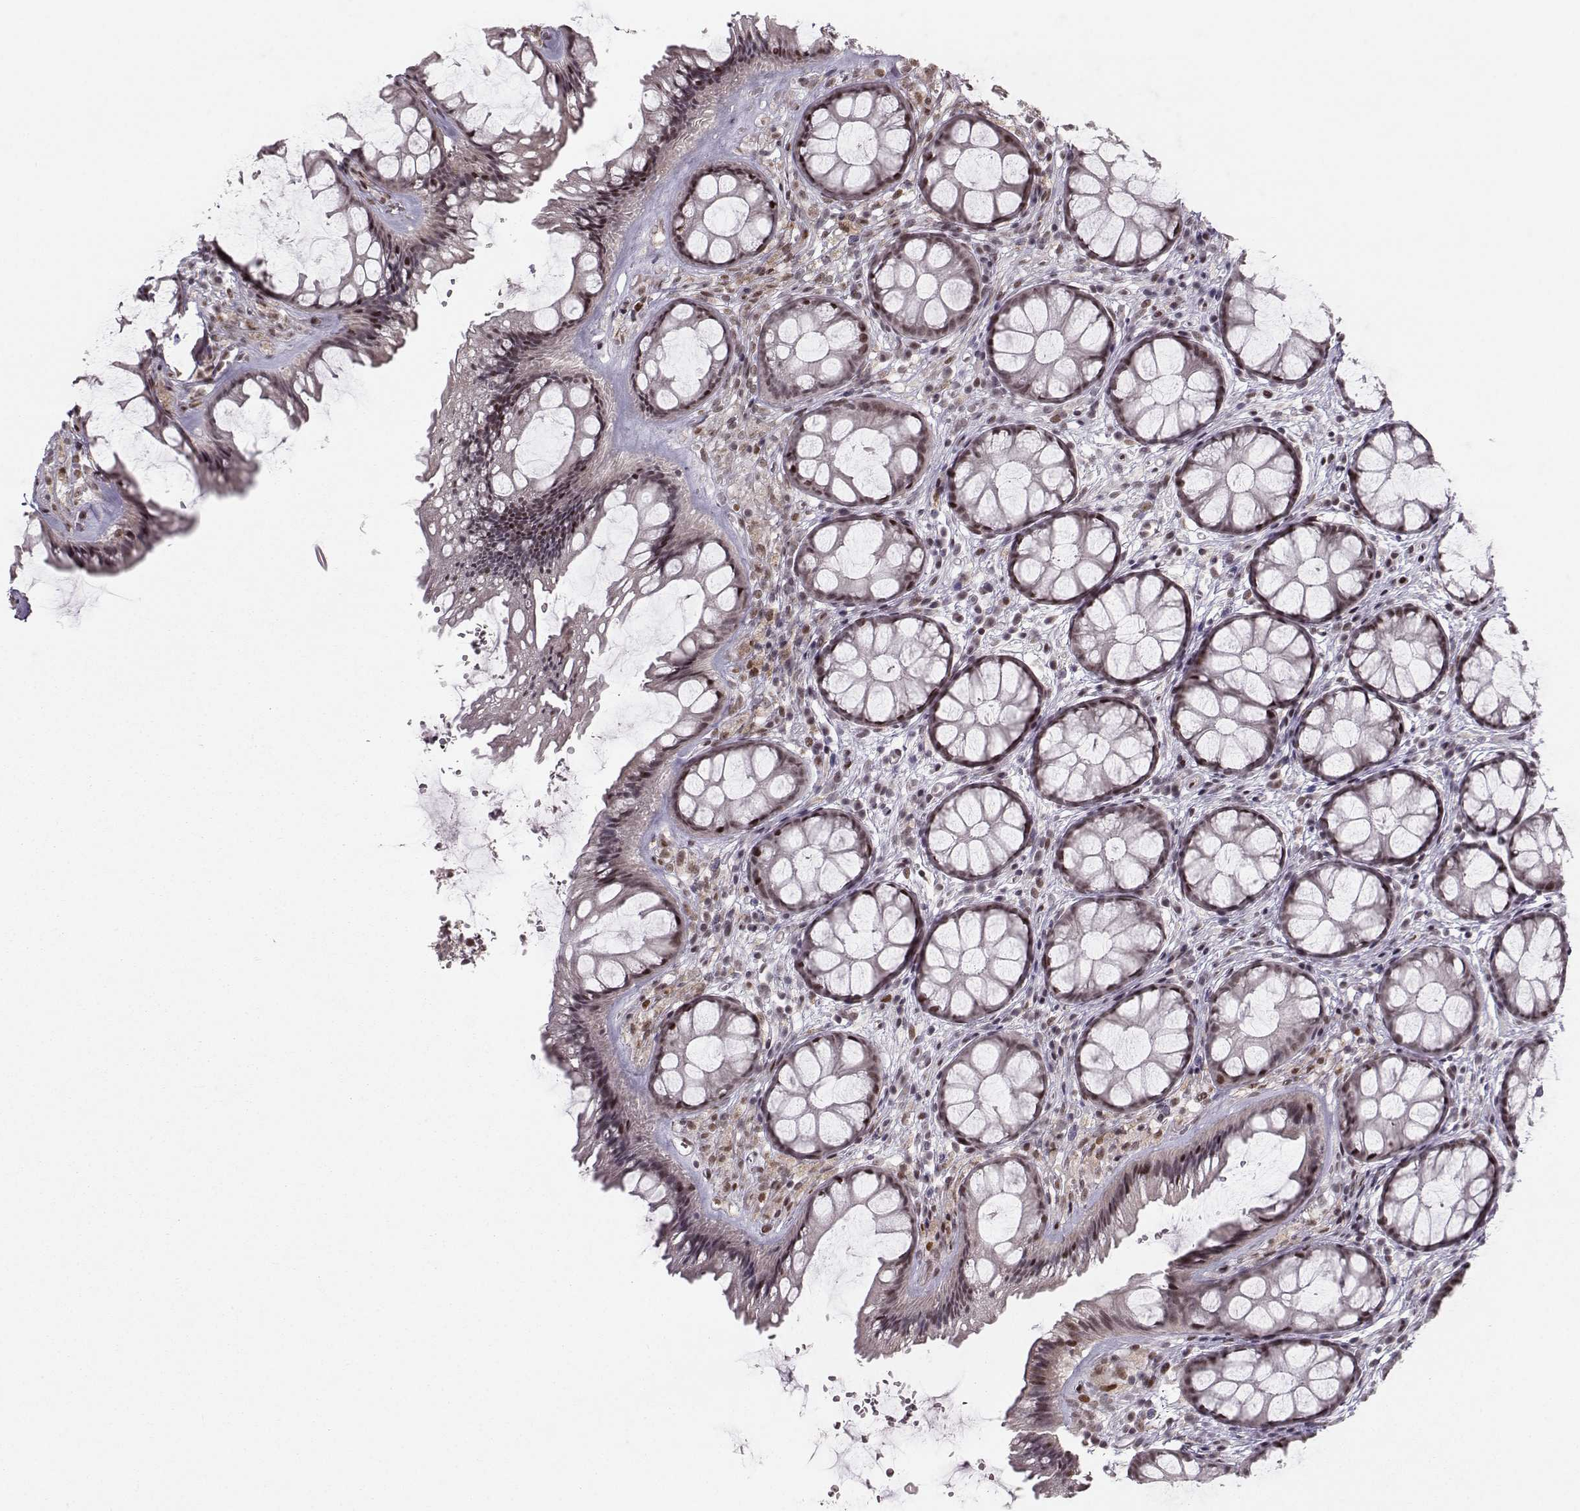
{"staining": {"intensity": "strong", "quantity": "25%-75%", "location": "nuclear"}, "tissue": "rectum", "cell_type": "Glandular cells", "image_type": "normal", "snomed": [{"axis": "morphology", "description": "Normal tissue, NOS"}, {"axis": "topography", "description": "Rectum"}], "caption": "Human rectum stained with a protein marker reveals strong staining in glandular cells.", "gene": "SNAPC2", "patient": {"sex": "female", "age": 62}}